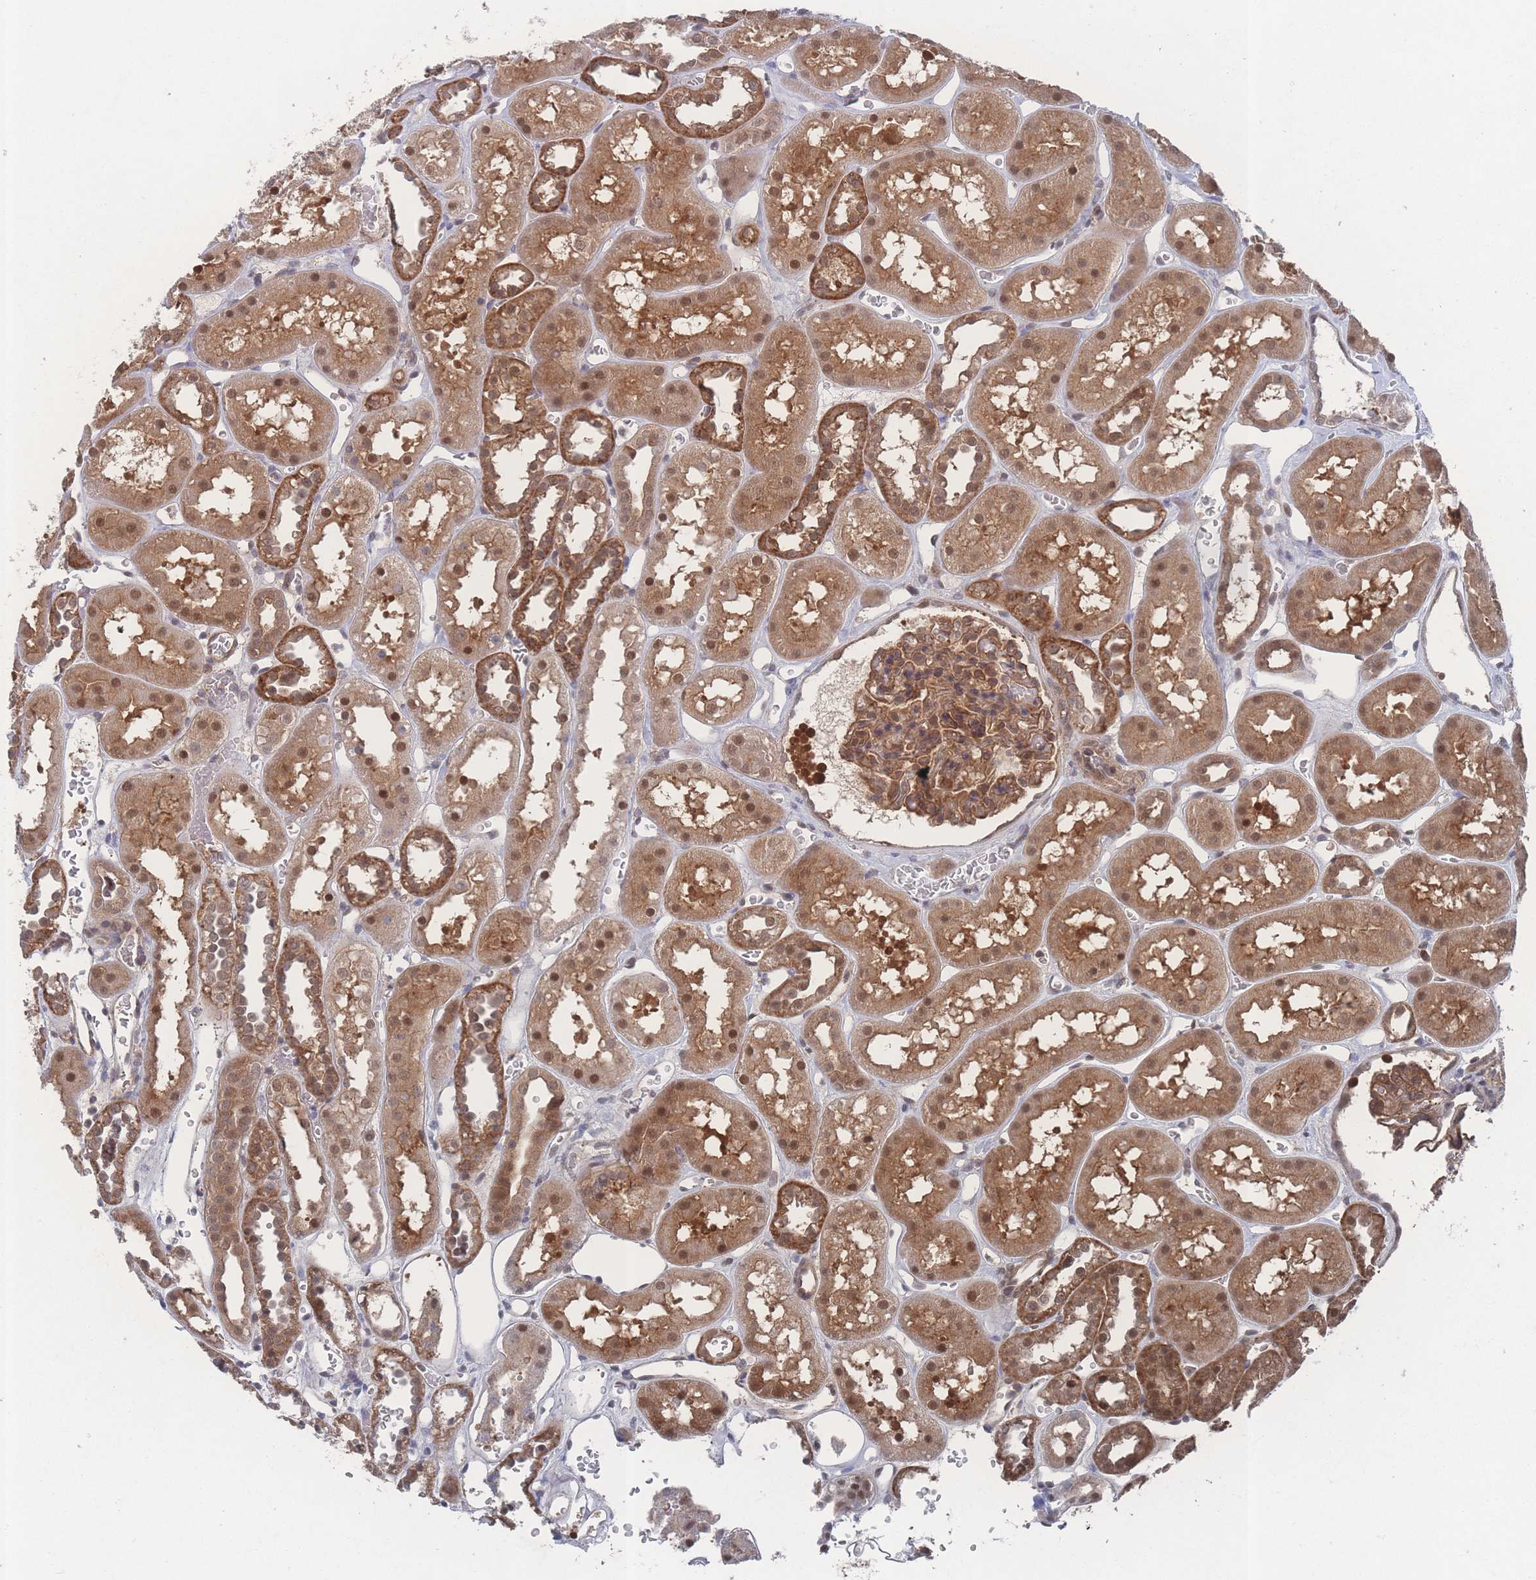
{"staining": {"intensity": "moderate", "quantity": ">75%", "location": "cytoplasmic/membranous"}, "tissue": "kidney", "cell_type": "Cells in glomeruli", "image_type": "normal", "snomed": [{"axis": "morphology", "description": "Normal tissue, NOS"}, {"axis": "topography", "description": "Kidney"}], "caption": "Protein staining displays moderate cytoplasmic/membranous expression in approximately >75% of cells in glomeruli in benign kidney.", "gene": "PSMA1", "patient": {"sex": "female", "age": 41}}